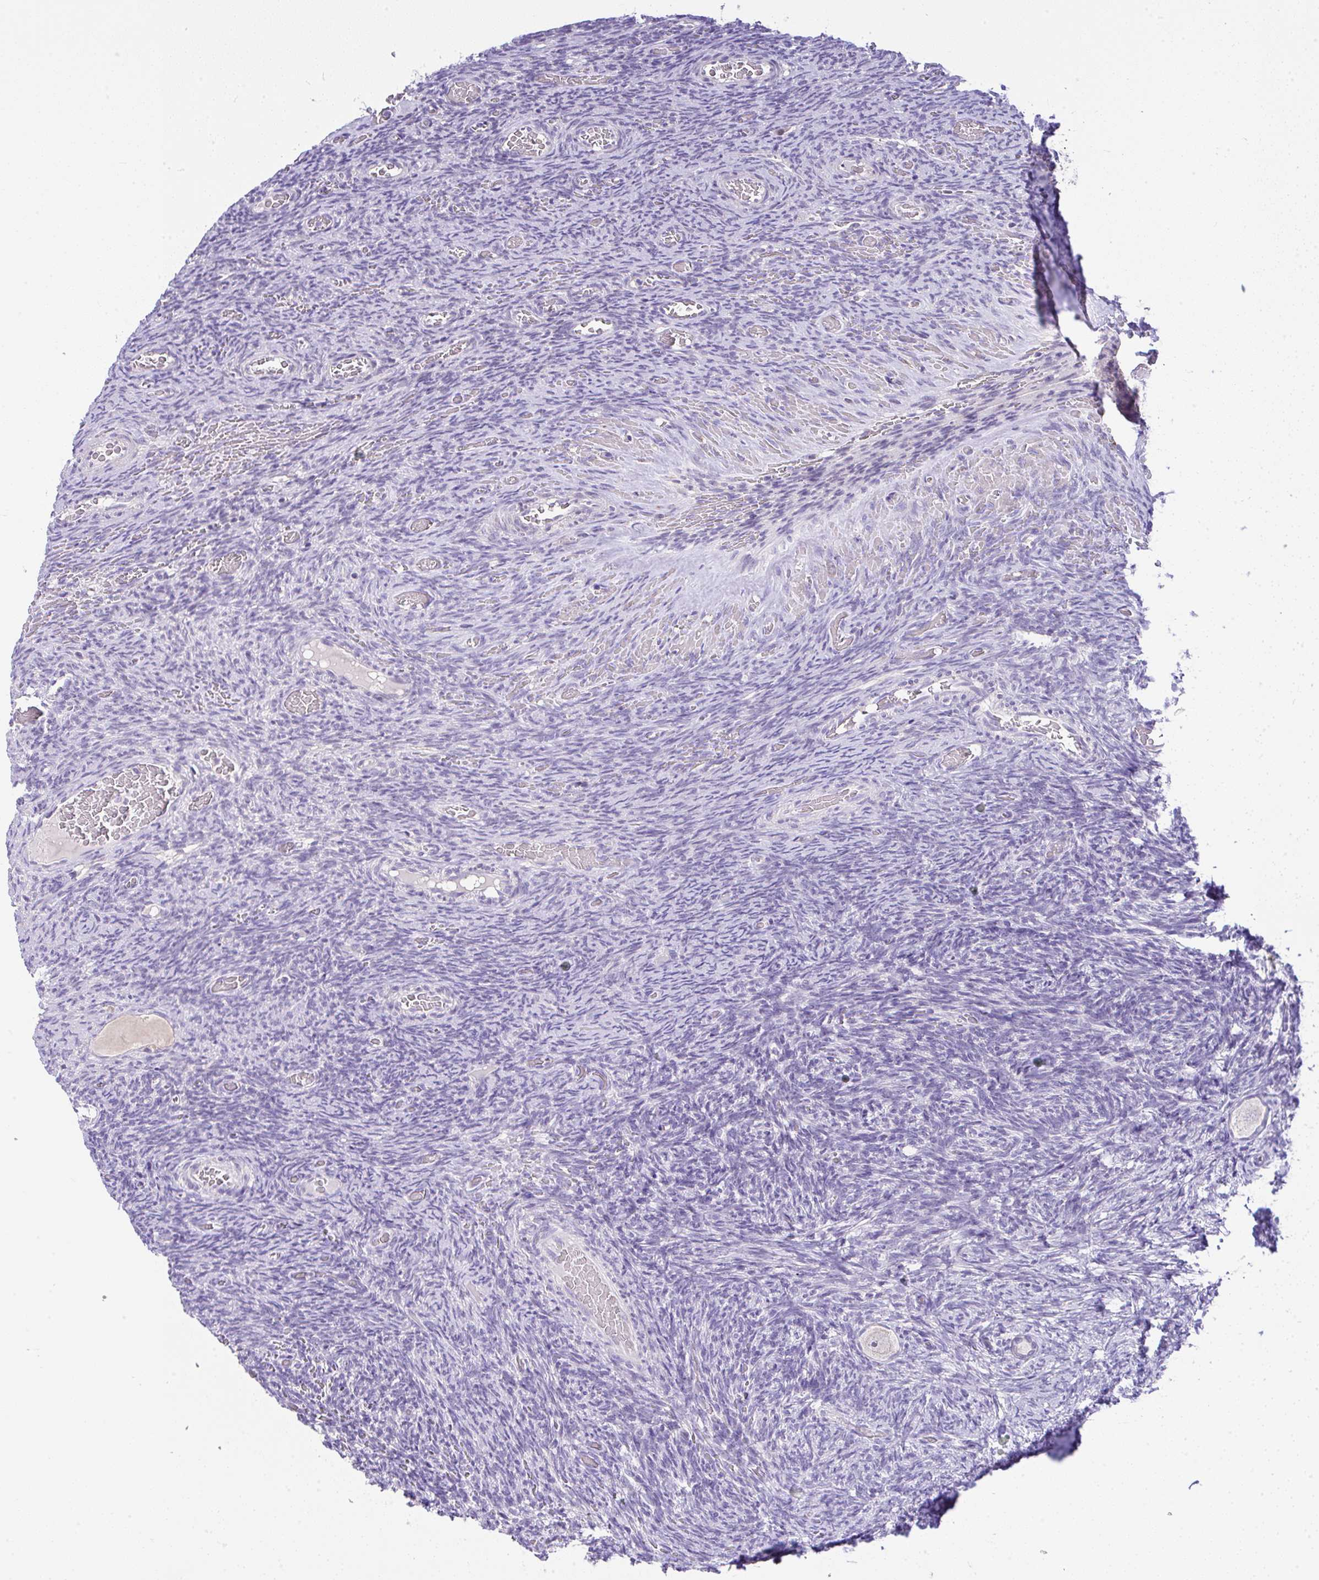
{"staining": {"intensity": "negative", "quantity": "none", "location": "none"}, "tissue": "ovary", "cell_type": "Follicle cells", "image_type": "normal", "snomed": [{"axis": "morphology", "description": "Normal tissue, NOS"}, {"axis": "topography", "description": "Ovary"}], "caption": "Immunohistochemistry of unremarkable ovary reveals no positivity in follicle cells. (DAB immunohistochemistry, high magnification).", "gene": "CTU1", "patient": {"sex": "female", "age": 34}}